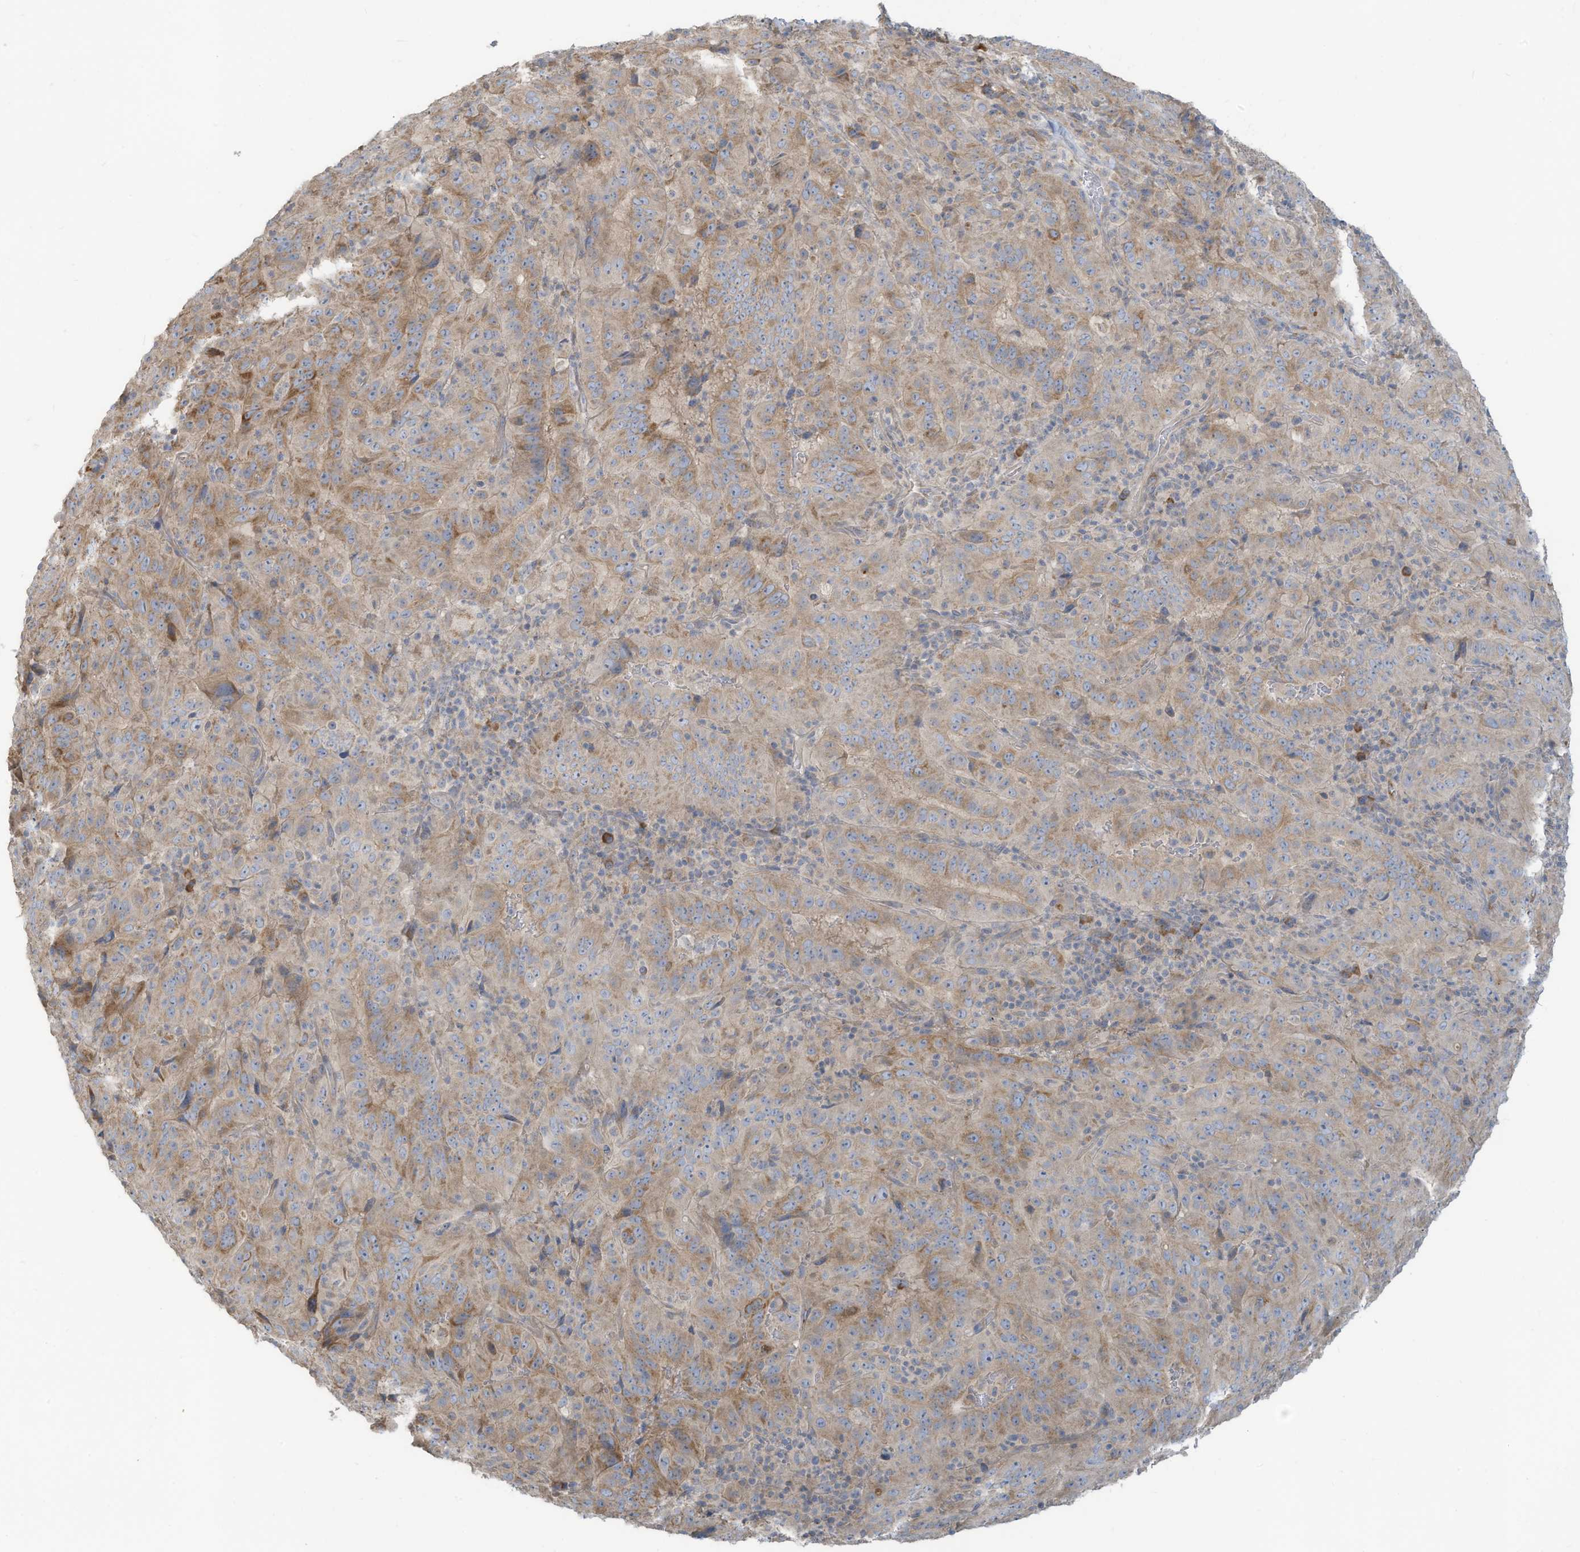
{"staining": {"intensity": "moderate", "quantity": "<25%", "location": "cytoplasmic/membranous"}, "tissue": "pancreatic cancer", "cell_type": "Tumor cells", "image_type": "cancer", "snomed": [{"axis": "morphology", "description": "Adenocarcinoma, NOS"}, {"axis": "topography", "description": "Pancreas"}], "caption": "Protein expression analysis of pancreatic cancer (adenocarcinoma) shows moderate cytoplasmic/membranous positivity in approximately <25% of tumor cells.", "gene": "GTPBP2", "patient": {"sex": "male", "age": 63}}